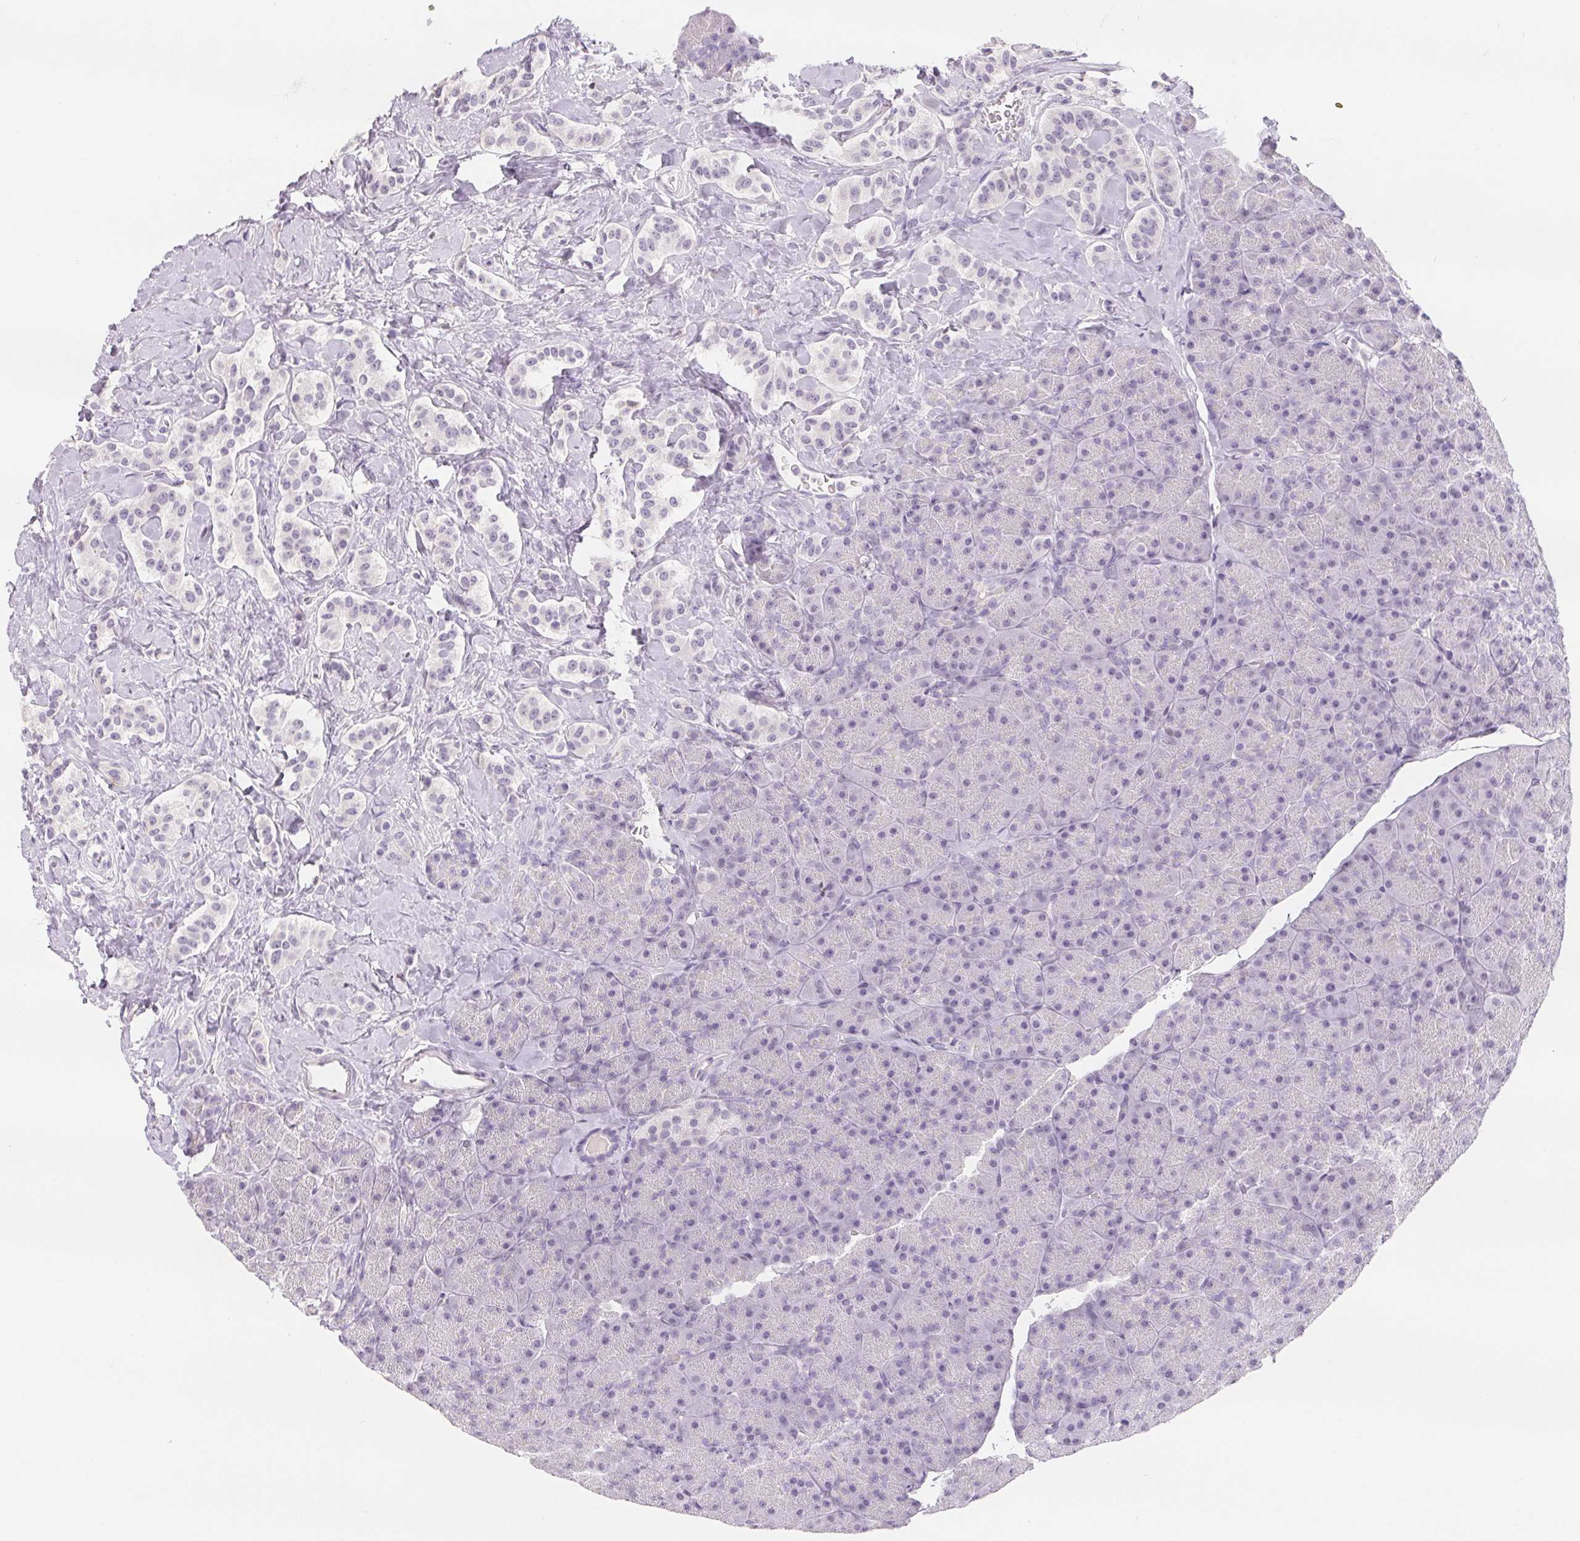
{"staining": {"intensity": "negative", "quantity": "none", "location": "none"}, "tissue": "carcinoid", "cell_type": "Tumor cells", "image_type": "cancer", "snomed": [{"axis": "morphology", "description": "Normal tissue, NOS"}, {"axis": "morphology", "description": "Carcinoid, malignant, NOS"}, {"axis": "topography", "description": "Pancreas"}], "caption": "The image demonstrates no staining of tumor cells in carcinoid (malignant). (DAB IHC with hematoxylin counter stain).", "gene": "CD69", "patient": {"sex": "male", "age": 36}}